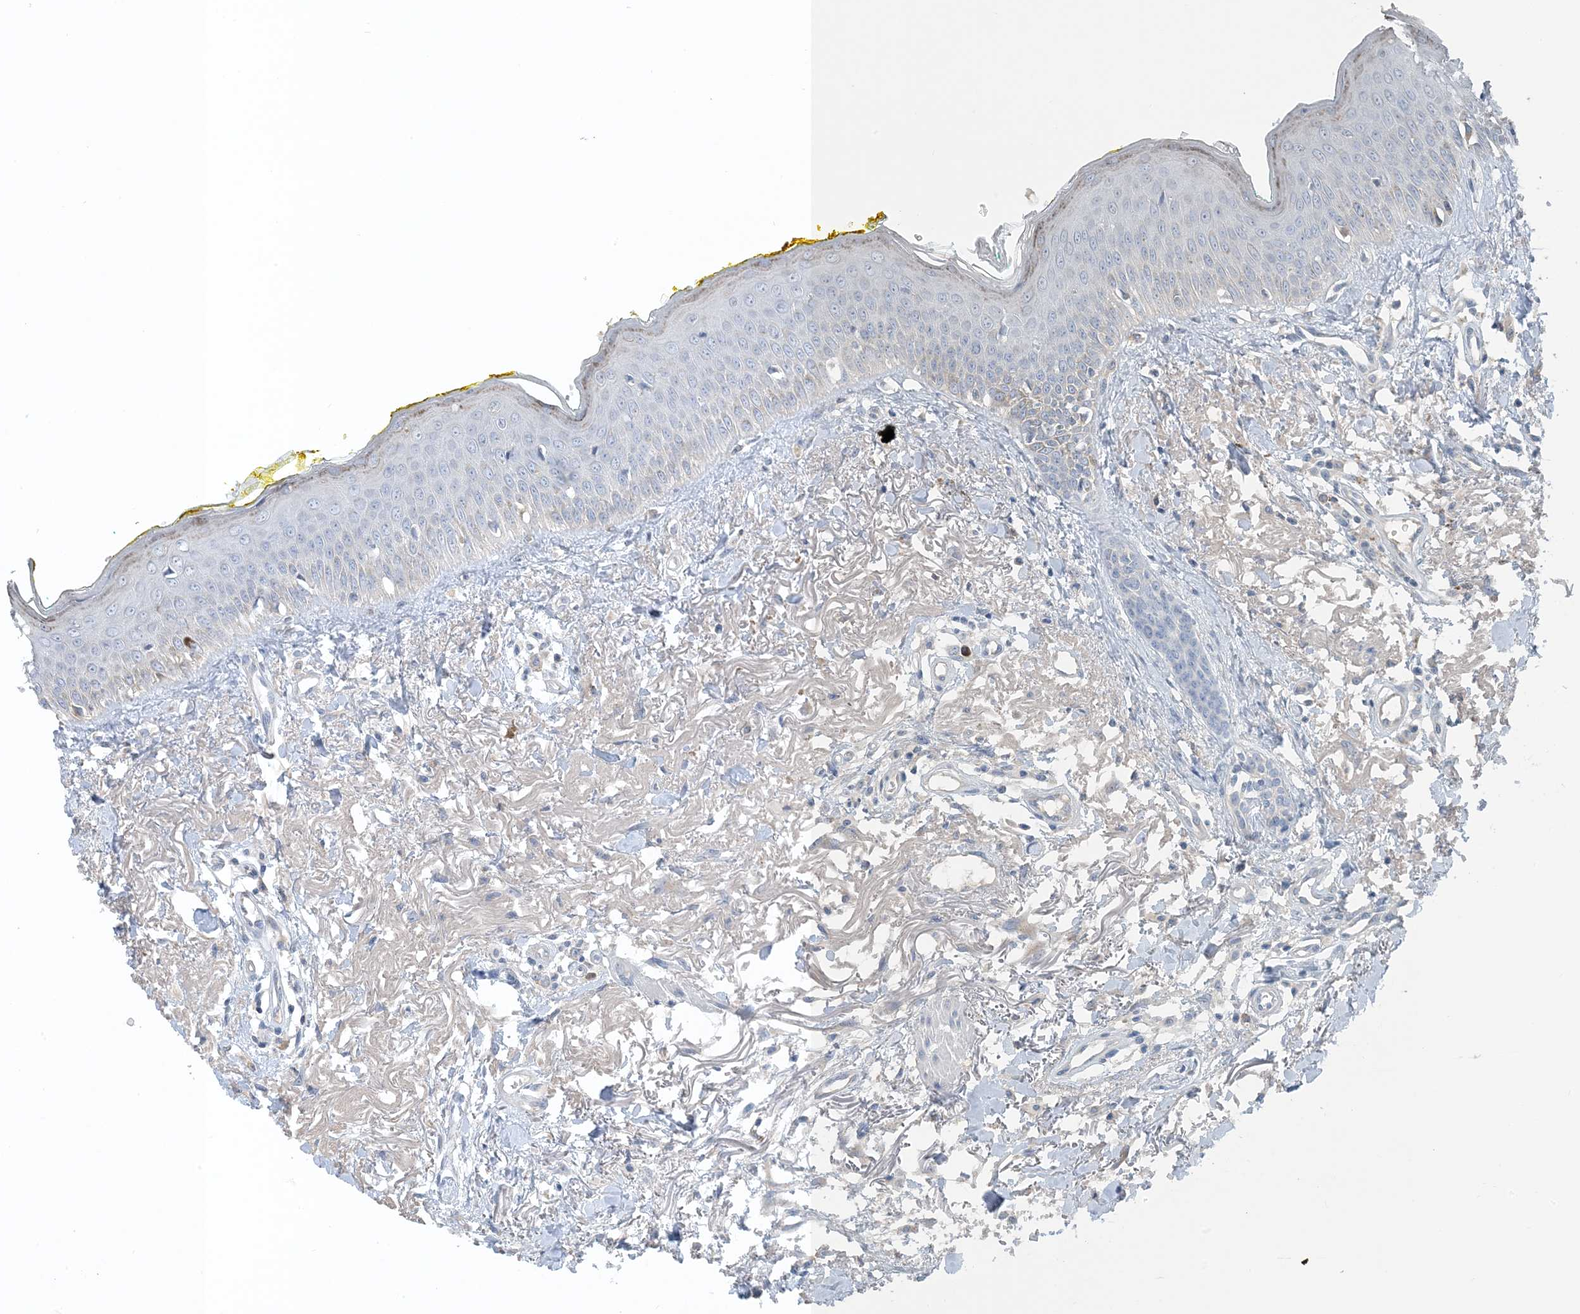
{"staining": {"intensity": "negative", "quantity": "none", "location": "none"}, "tissue": "oral mucosa", "cell_type": "Squamous epithelial cells", "image_type": "normal", "snomed": [{"axis": "morphology", "description": "Normal tissue, NOS"}, {"axis": "topography", "description": "Oral tissue"}], "caption": "Oral mucosa was stained to show a protein in brown. There is no significant staining in squamous epithelial cells. (IHC, brightfield microscopy, high magnification).", "gene": "CTRL", "patient": {"sex": "female", "age": 70}}